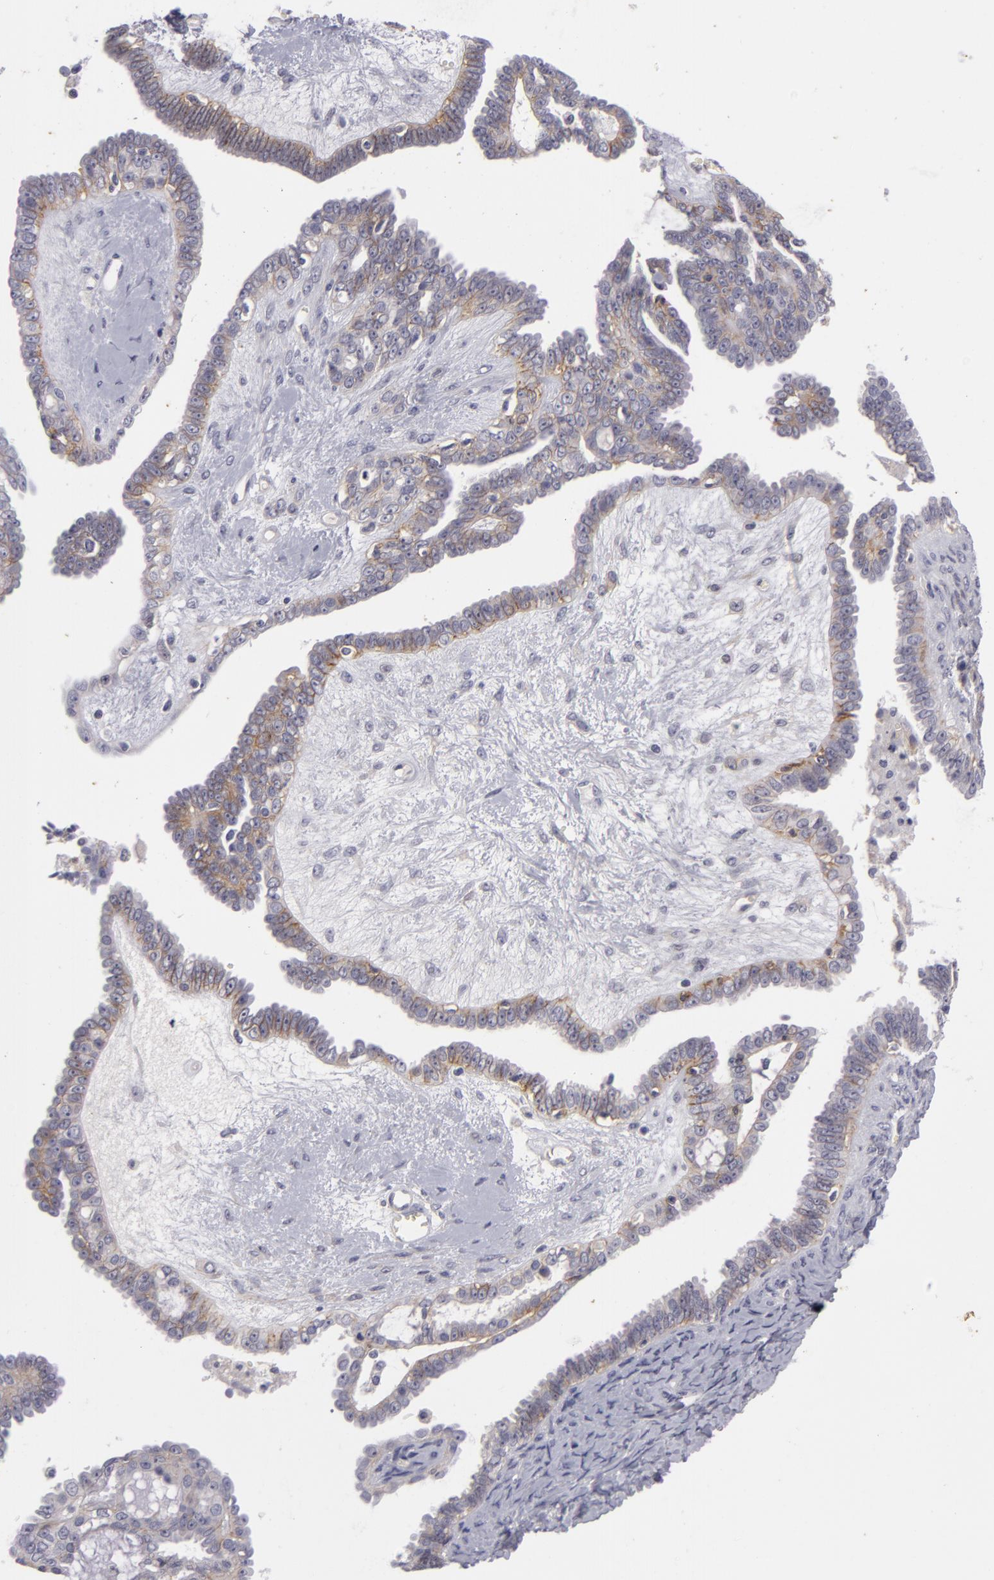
{"staining": {"intensity": "moderate", "quantity": "25%-75%", "location": "cytoplasmic/membranous"}, "tissue": "ovarian cancer", "cell_type": "Tumor cells", "image_type": "cancer", "snomed": [{"axis": "morphology", "description": "Cystadenocarcinoma, serous, NOS"}, {"axis": "topography", "description": "Ovary"}], "caption": "The photomicrograph exhibits immunohistochemical staining of ovarian cancer. There is moderate cytoplasmic/membranous positivity is present in approximately 25%-75% of tumor cells.", "gene": "NLGN4X", "patient": {"sex": "female", "age": 71}}